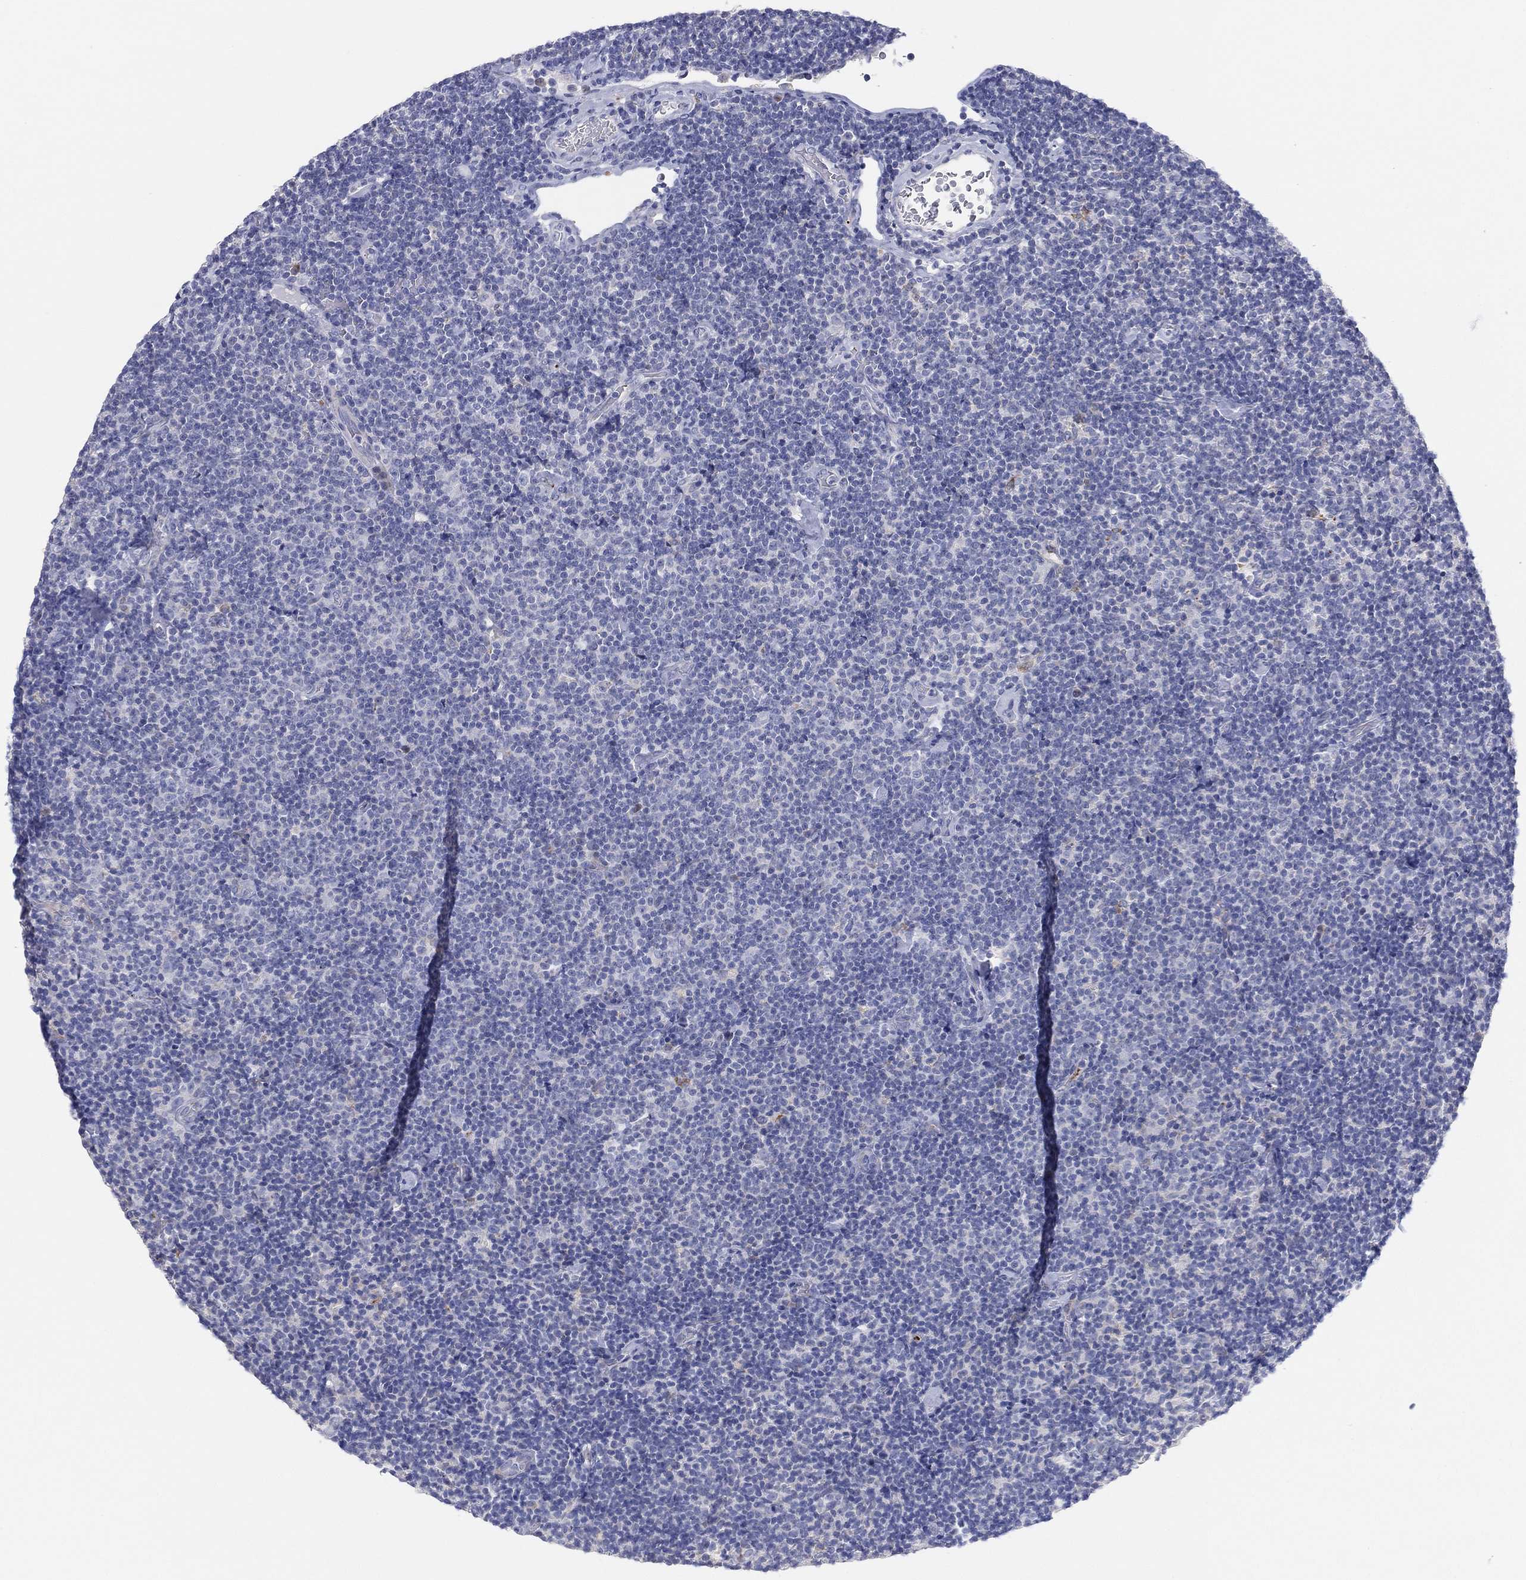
{"staining": {"intensity": "negative", "quantity": "none", "location": "none"}, "tissue": "lymphoma", "cell_type": "Tumor cells", "image_type": "cancer", "snomed": [{"axis": "morphology", "description": "Malignant lymphoma, non-Hodgkin's type, Low grade"}, {"axis": "topography", "description": "Lymph node"}], "caption": "A high-resolution micrograph shows immunohistochemistry staining of low-grade malignant lymphoma, non-Hodgkin's type, which exhibits no significant staining in tumor cells.", "gene": "TMEM40", "patient": {"sex": "male", "age": 81}}